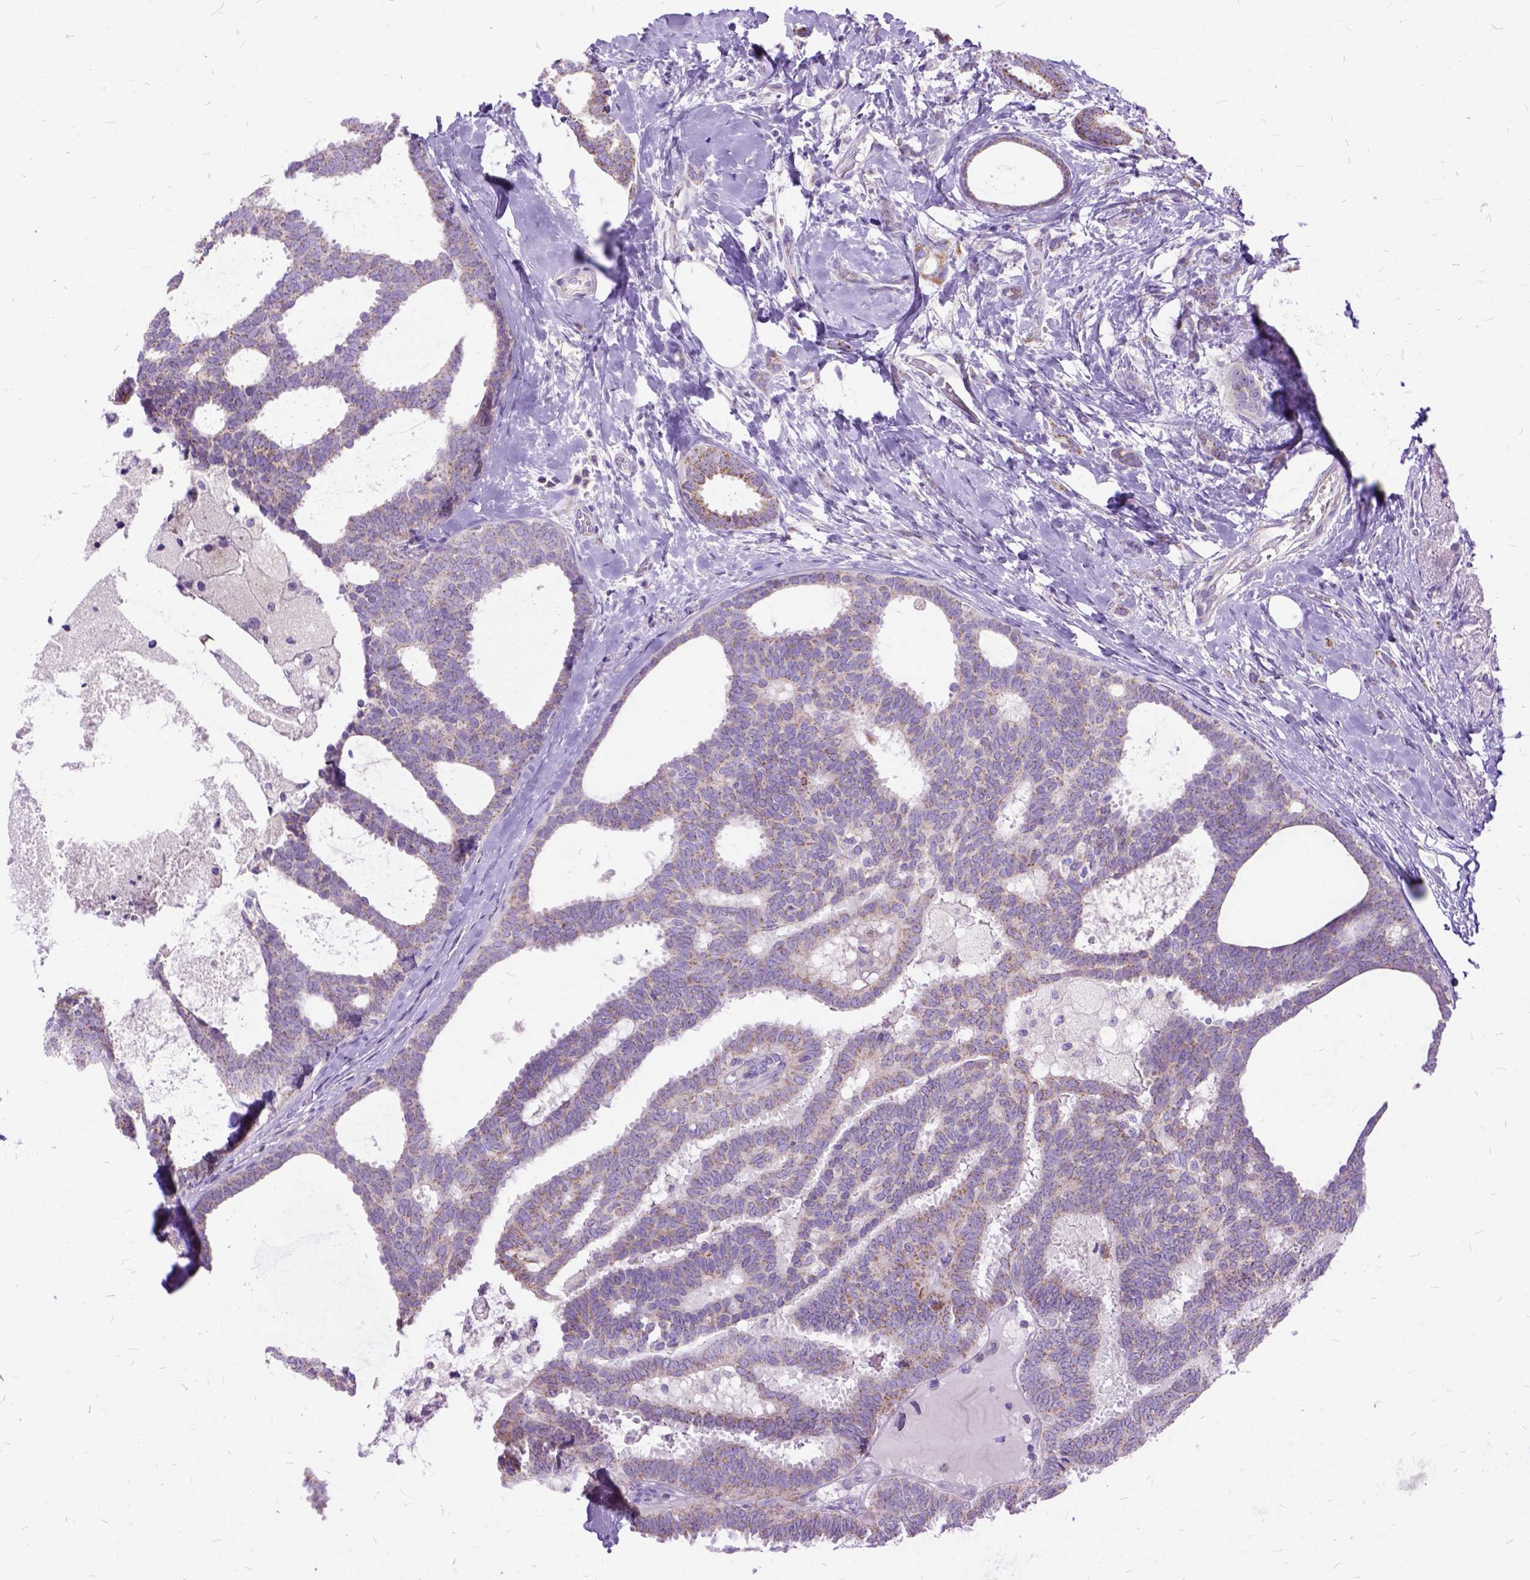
{"staining": {"intensity": "weak", "quantity": "25%-75%", "location": "cytoplasmic/membranous"}, "tissue": "breast cancer", "cell_type": "Tumor cells", "image_type": "cancer", "snomed": [{"axis": "morphology", "description": "Intraductal carcinoma, in situ"}, {"axis": "morphology", "description": "Duct carcinoma"}, {"axis": "morphology", "description": "Lobular carcinoma, in situ"}, {"axis": "topography", "description": "Breast"}], "caption": "Protein staining shows weak cytoplasmic/membranous expression in about 25%-75% of tumor cells in breast cancer. The protein of interest is stained brown, and the nuclei are stained in blue (DAB IHC with brightfield microscopy, high magnification).", "gene": "CTAG2", "patient": {"sex": "female", "age": 44}}